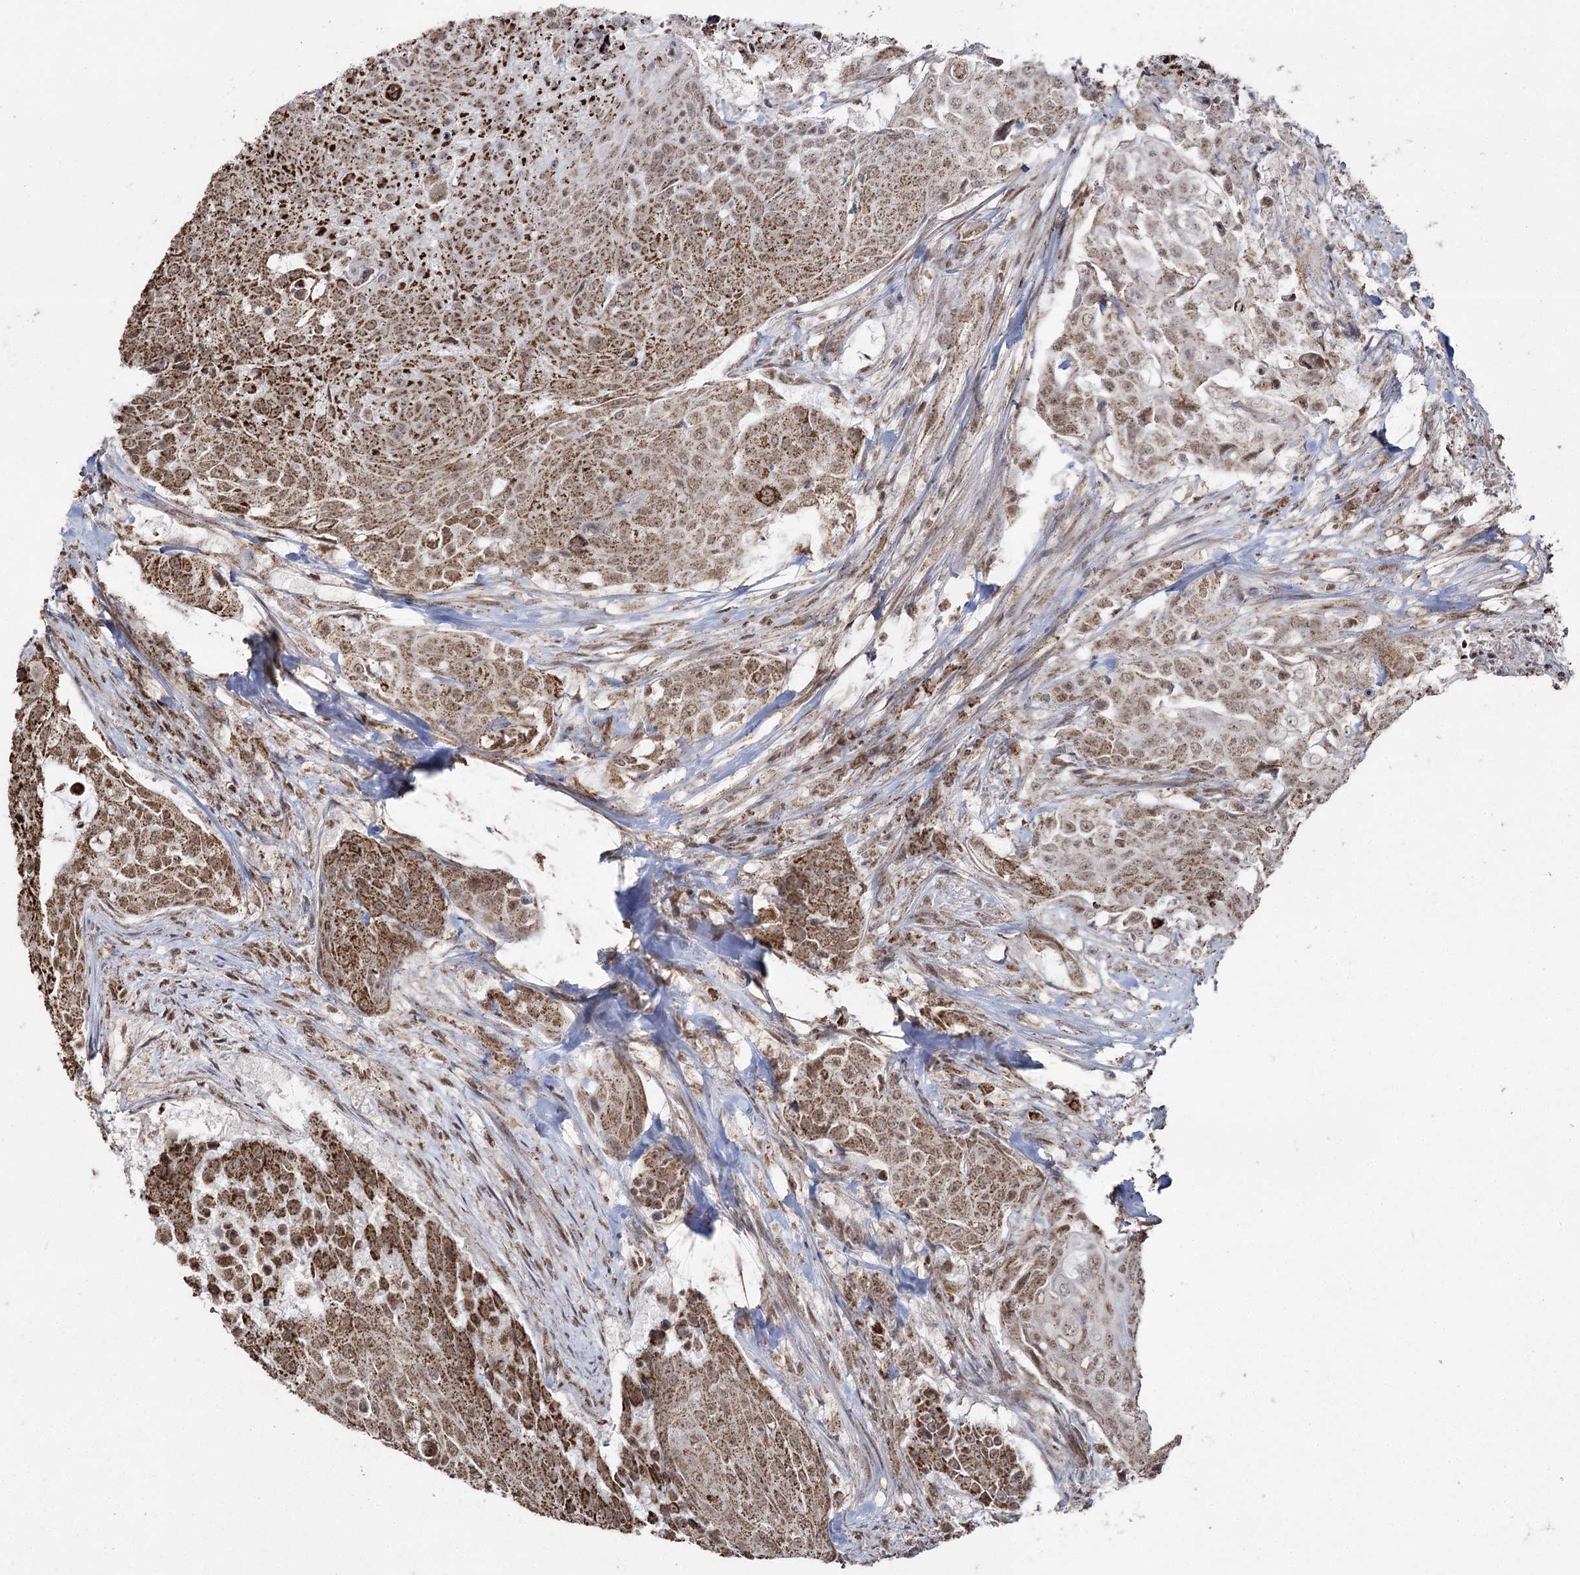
{"staining": {"intensity": "moderate", "quantity": ">75%", "location": "cytoplasmic/membranous,nuclear"}, "tissue": "urothelial cancer", "cell_type": "Tumor cells", "image_type": "cancer", "snomed": [{"axis": "morphology", "description": "Urothelial carcinoma, High grade"}, {"axis": "topography", "description": "Urinary bladder"}], "caption": "Protein expression analysis of human urothelial carcinoma (high-grade) reveals moderate cytoplasmic/membranous and nuclear expression in about >75% of tumor cells. (DAB = brown stain, brightfield microscopy at high magnification).", "gene": "PDHX", "patient": {"sex": "female", "age": 63}}